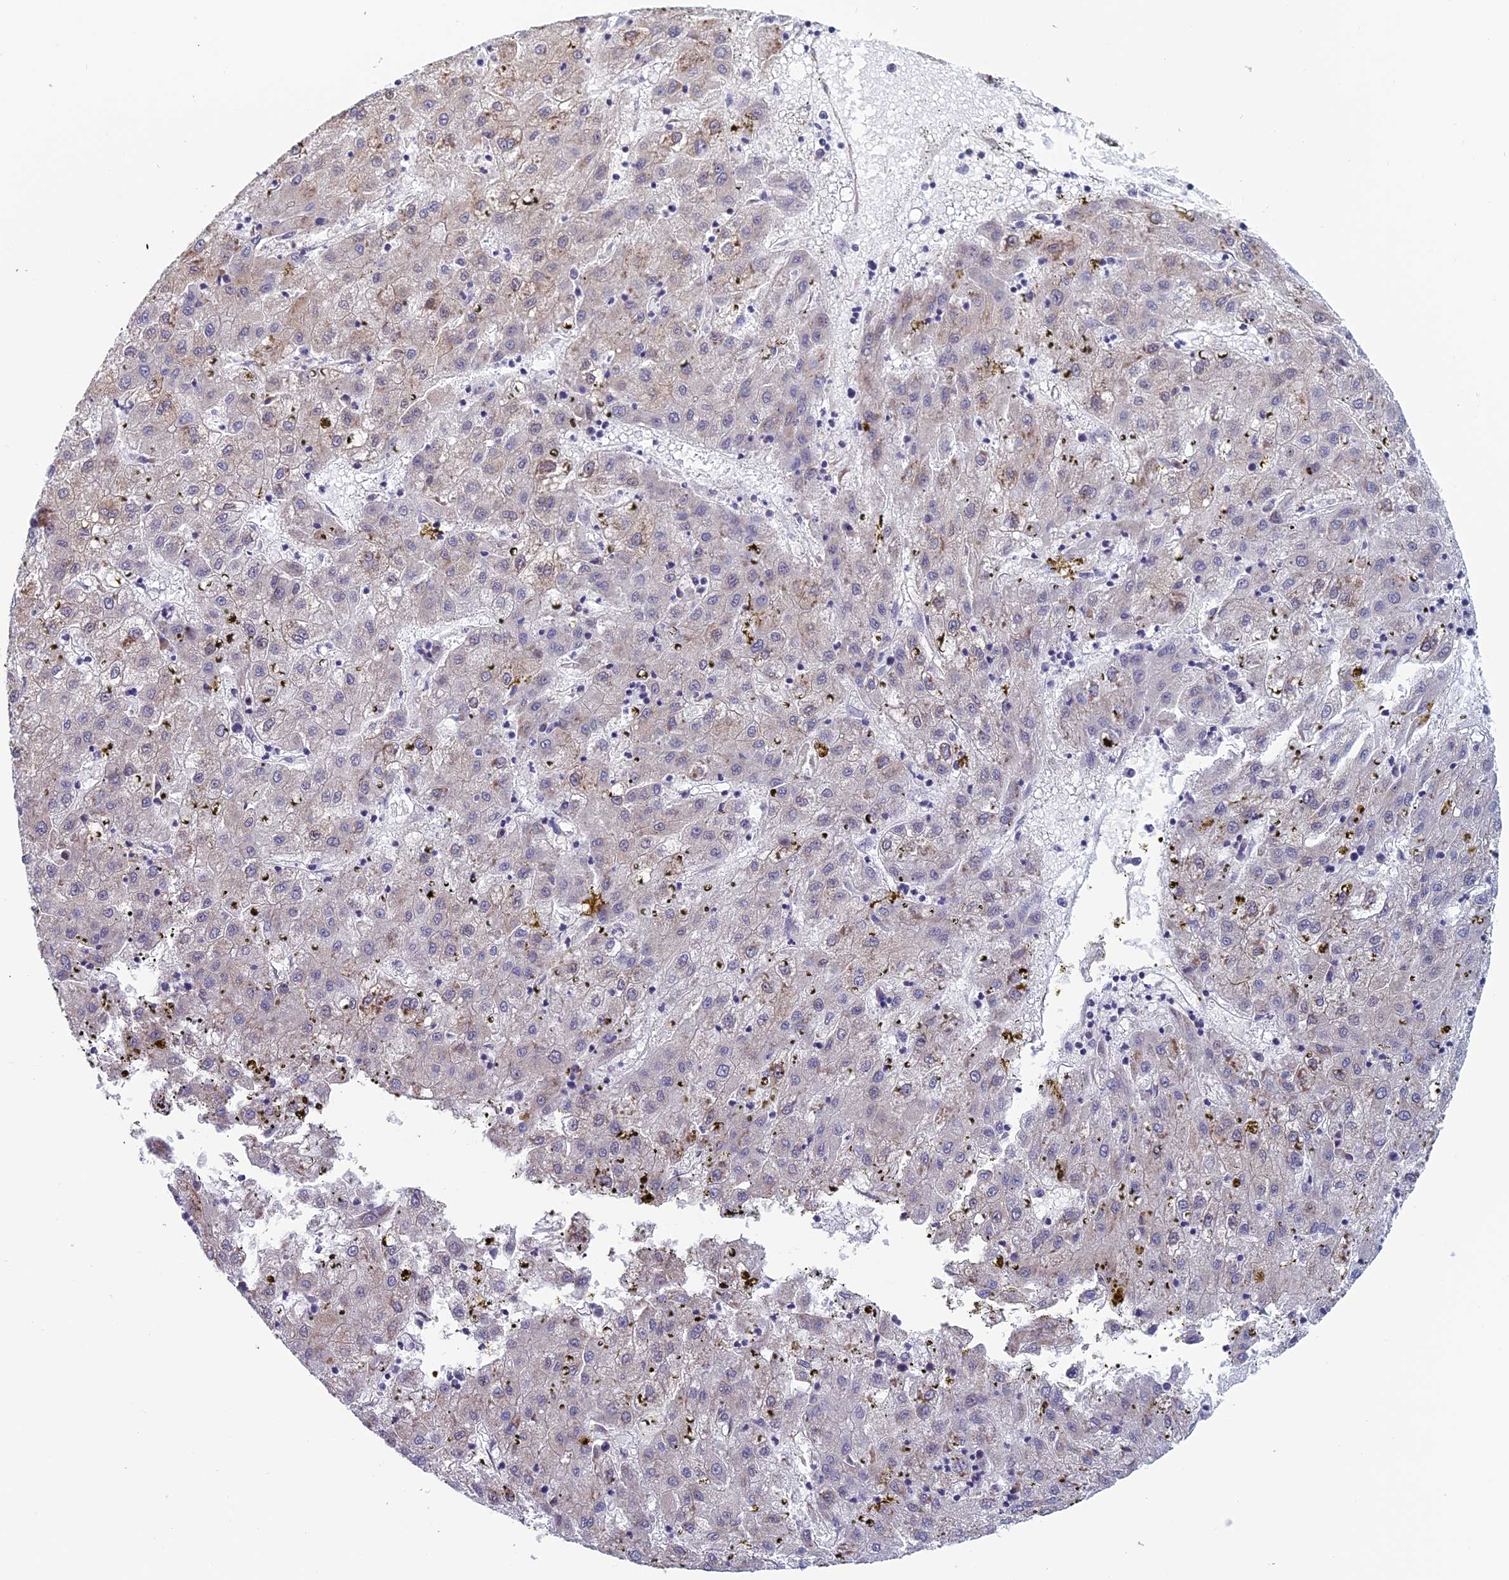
{"staining": {"intensity": "negative", "quantity": "none", "location": "none"}, "tissue": "liver cancer", "cell_type": "Tumor cells", "image_type": "cancer", "snomed": [{"axis": "morphology", "description": "Carcinoma, Hepatocellular, NOS"}, {"axis": "topography", "description": "Liver"}], "caption": "The histopathology image demonstrates no significant staining in tumor cells of liver cancer (hepatocellular carcinoma).", "gene": "BCL2L10", "patient": {"sex": "male", "age": 72}}